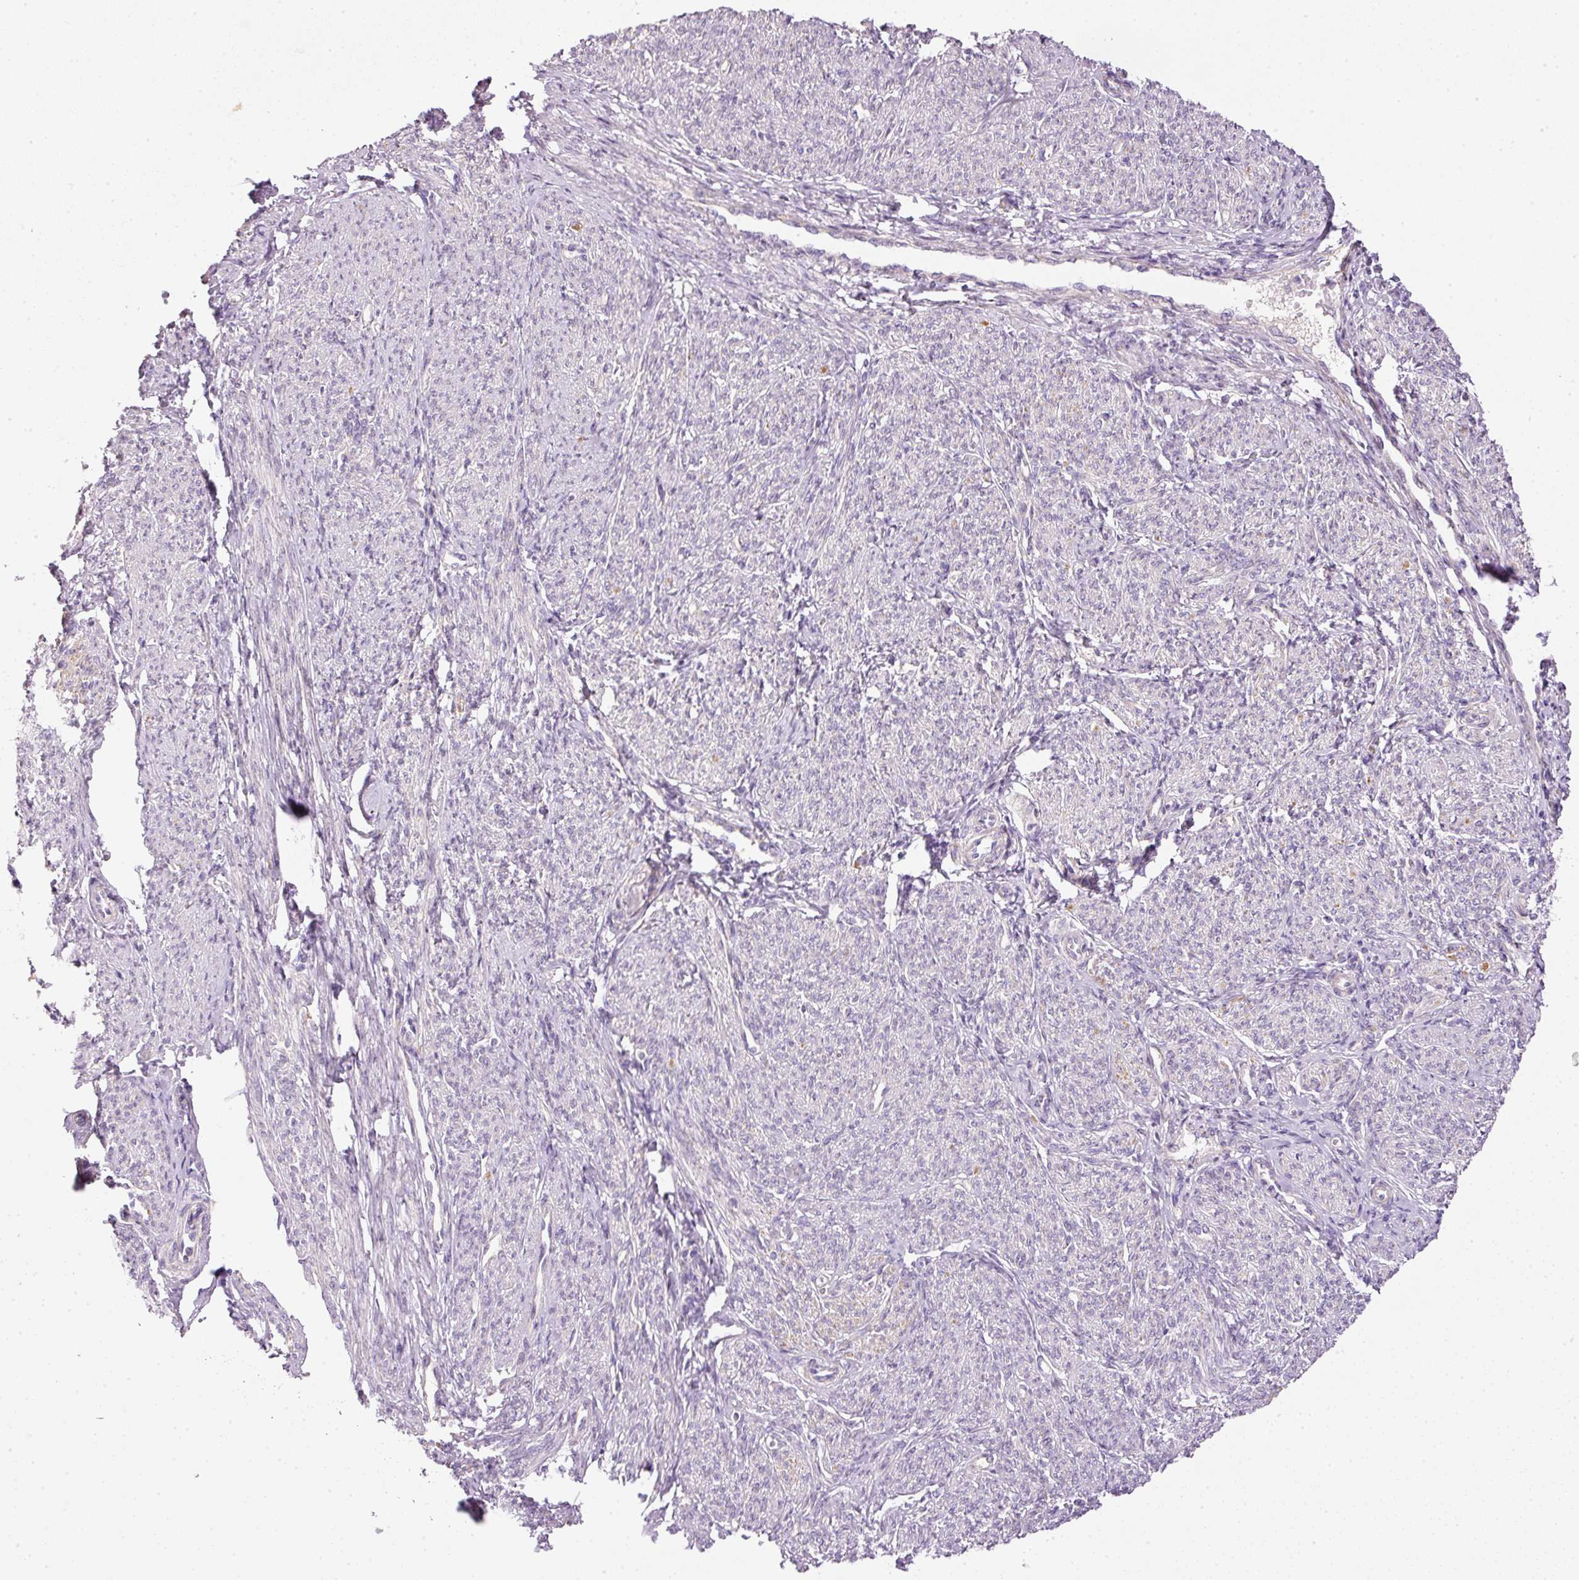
{"staining": {"intensity": "negative", "quantity": "none", "location": "none"}, "tissue": "smooth muscle", "cell_type": "Smooth muscle cells", "image_type": "normal", "snomed": [{"axis": "morphology", "description": "Normal tissue, NOS"}, {"axis": "topography", "description": "Smooth muscle"}], "caption": "Unremarkable smooth muscle was stained to show a protein in brown. There is no significant staining in smooth muscle cells. The staining was performed using DAB (3,3'-diaminobenzidine) to visualize the protein expression in brown, while the nuclei were stained in blue with hematoxylin (Magnification: 20x).", "gene": "KPNA5", "patient": {"sex": "female", "age": 65}}